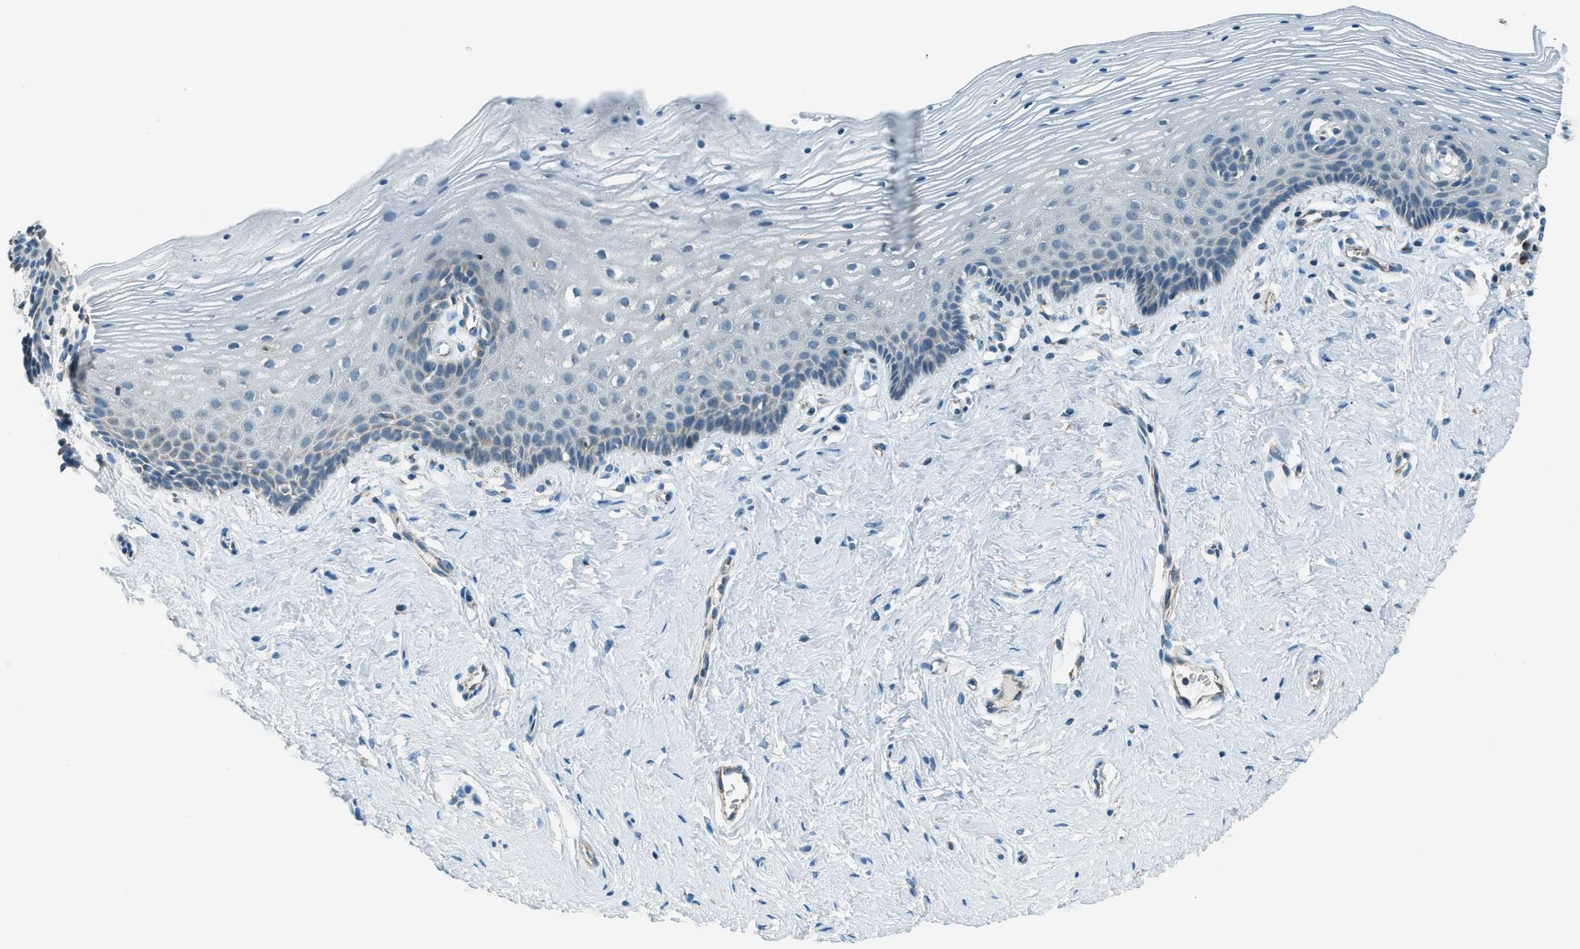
{"staining": {"intensity": "weak", "quantity": "<25%", "location": "cytoplasmic/membranous"}, "tissue": "vagina", "cell_type": "Squamous epithelial cells", "image_type": "normal", "snomed": [{"axis": "morphology", "description": "Normal tissue, NOS"}, {"axis": "topography", "description": "Vagina"}], "caption": "Squamous epithelial cells show no significant staining in unremarkable vagina. Nuclei are stained in blue.", "gene": "CHST15", "patient": {"sex": "female", "age": 32}}